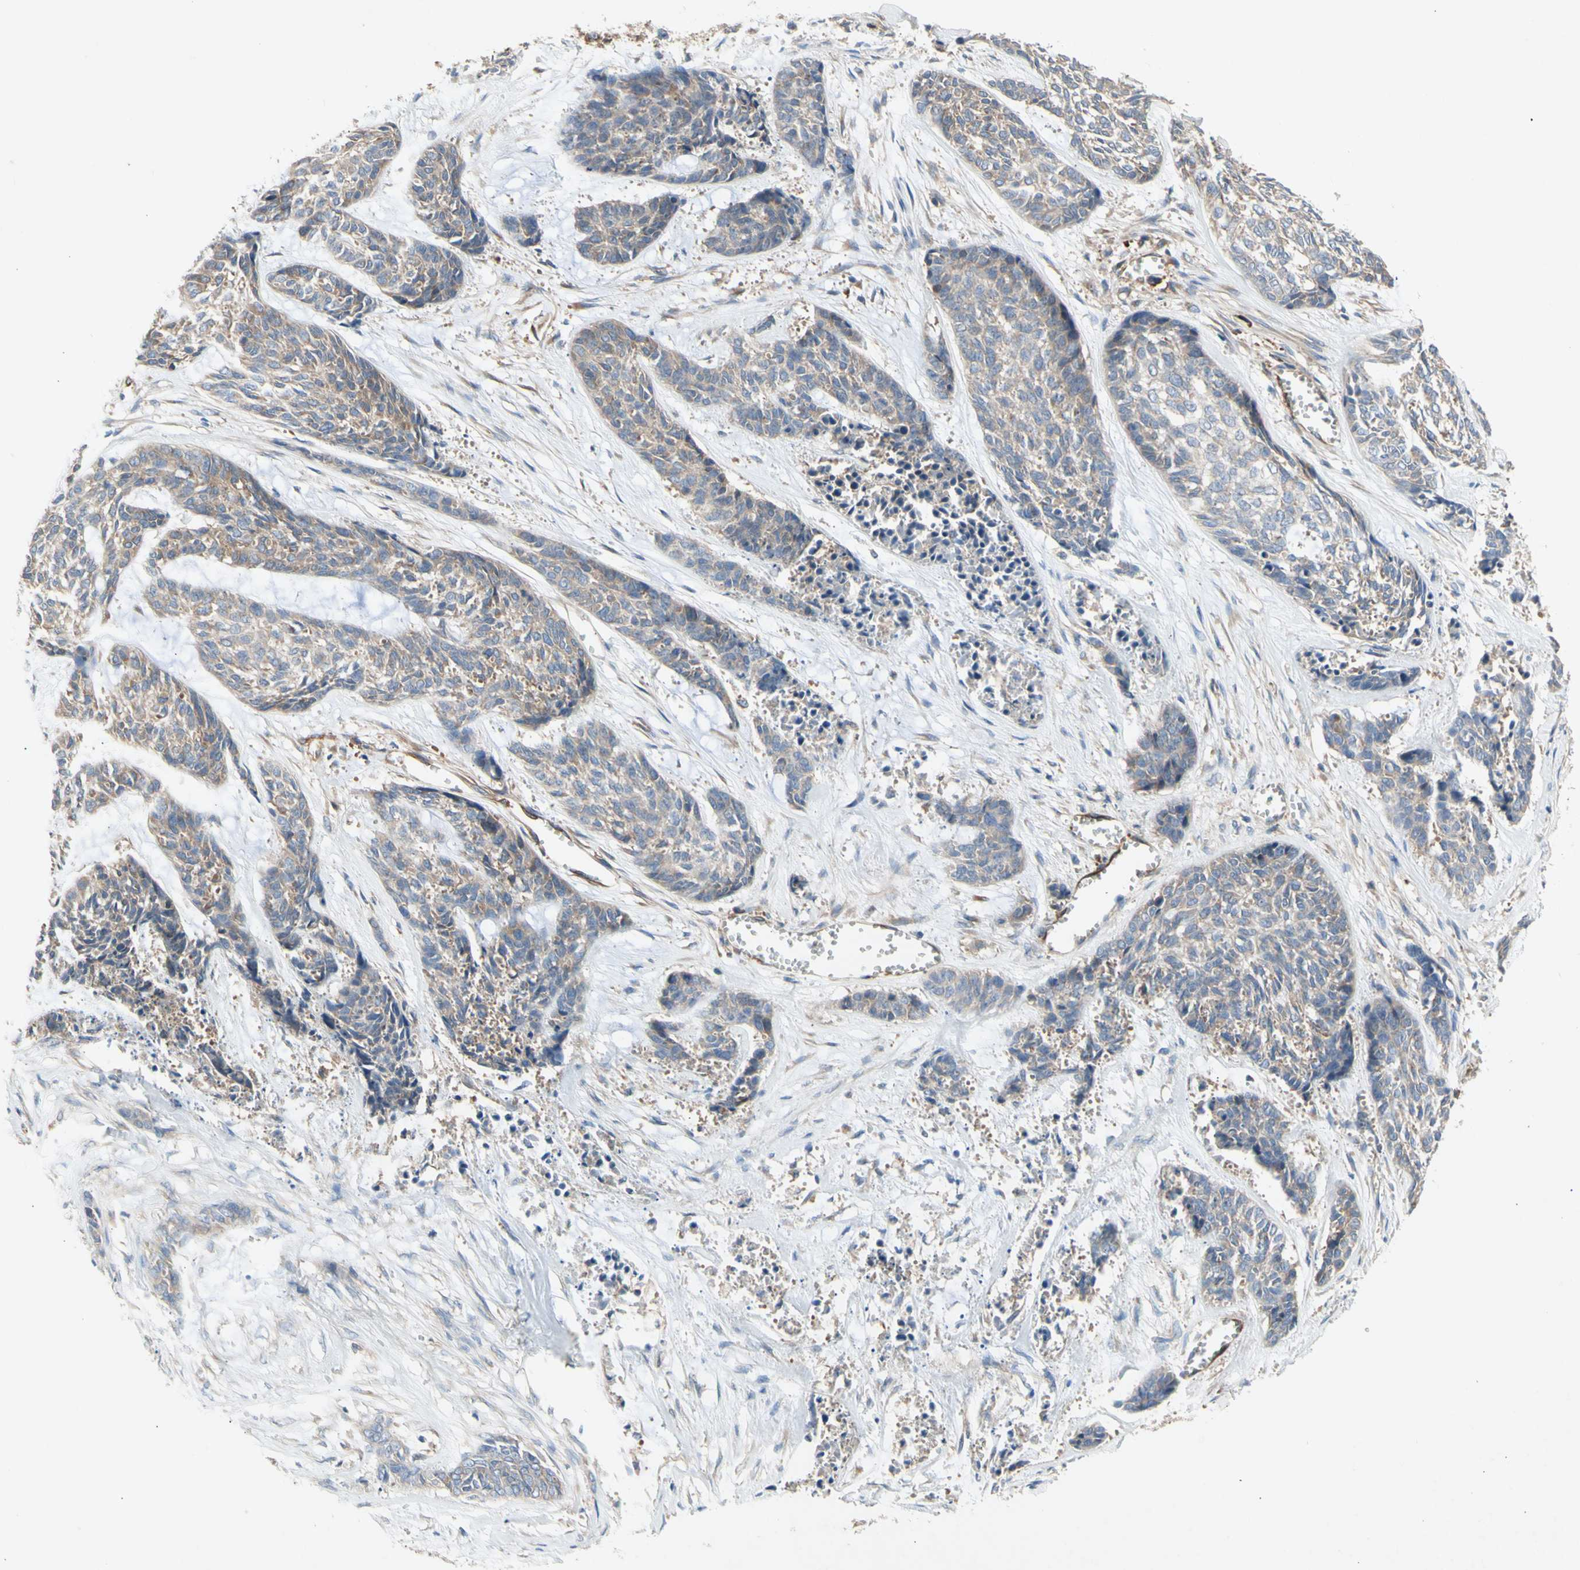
{"staining": {"intensity": "weak", "quantity": "<25%", "location": "cytoplasmic/membranous"}, "tissue": "skin cancer", "cell_type": "Tumor cells", "image_type": "cancer", "snomed": [{"axis": "morphology", "description": "Basal cell carcinoma"}, {"axis": "topography", "description": "Skin"}], "caption": "Tumor cells are negative for brown protein staining in basal cell carcinoma (skin).", "gene": "KLC1", "patient": {"sex": "female", "age": 64}}